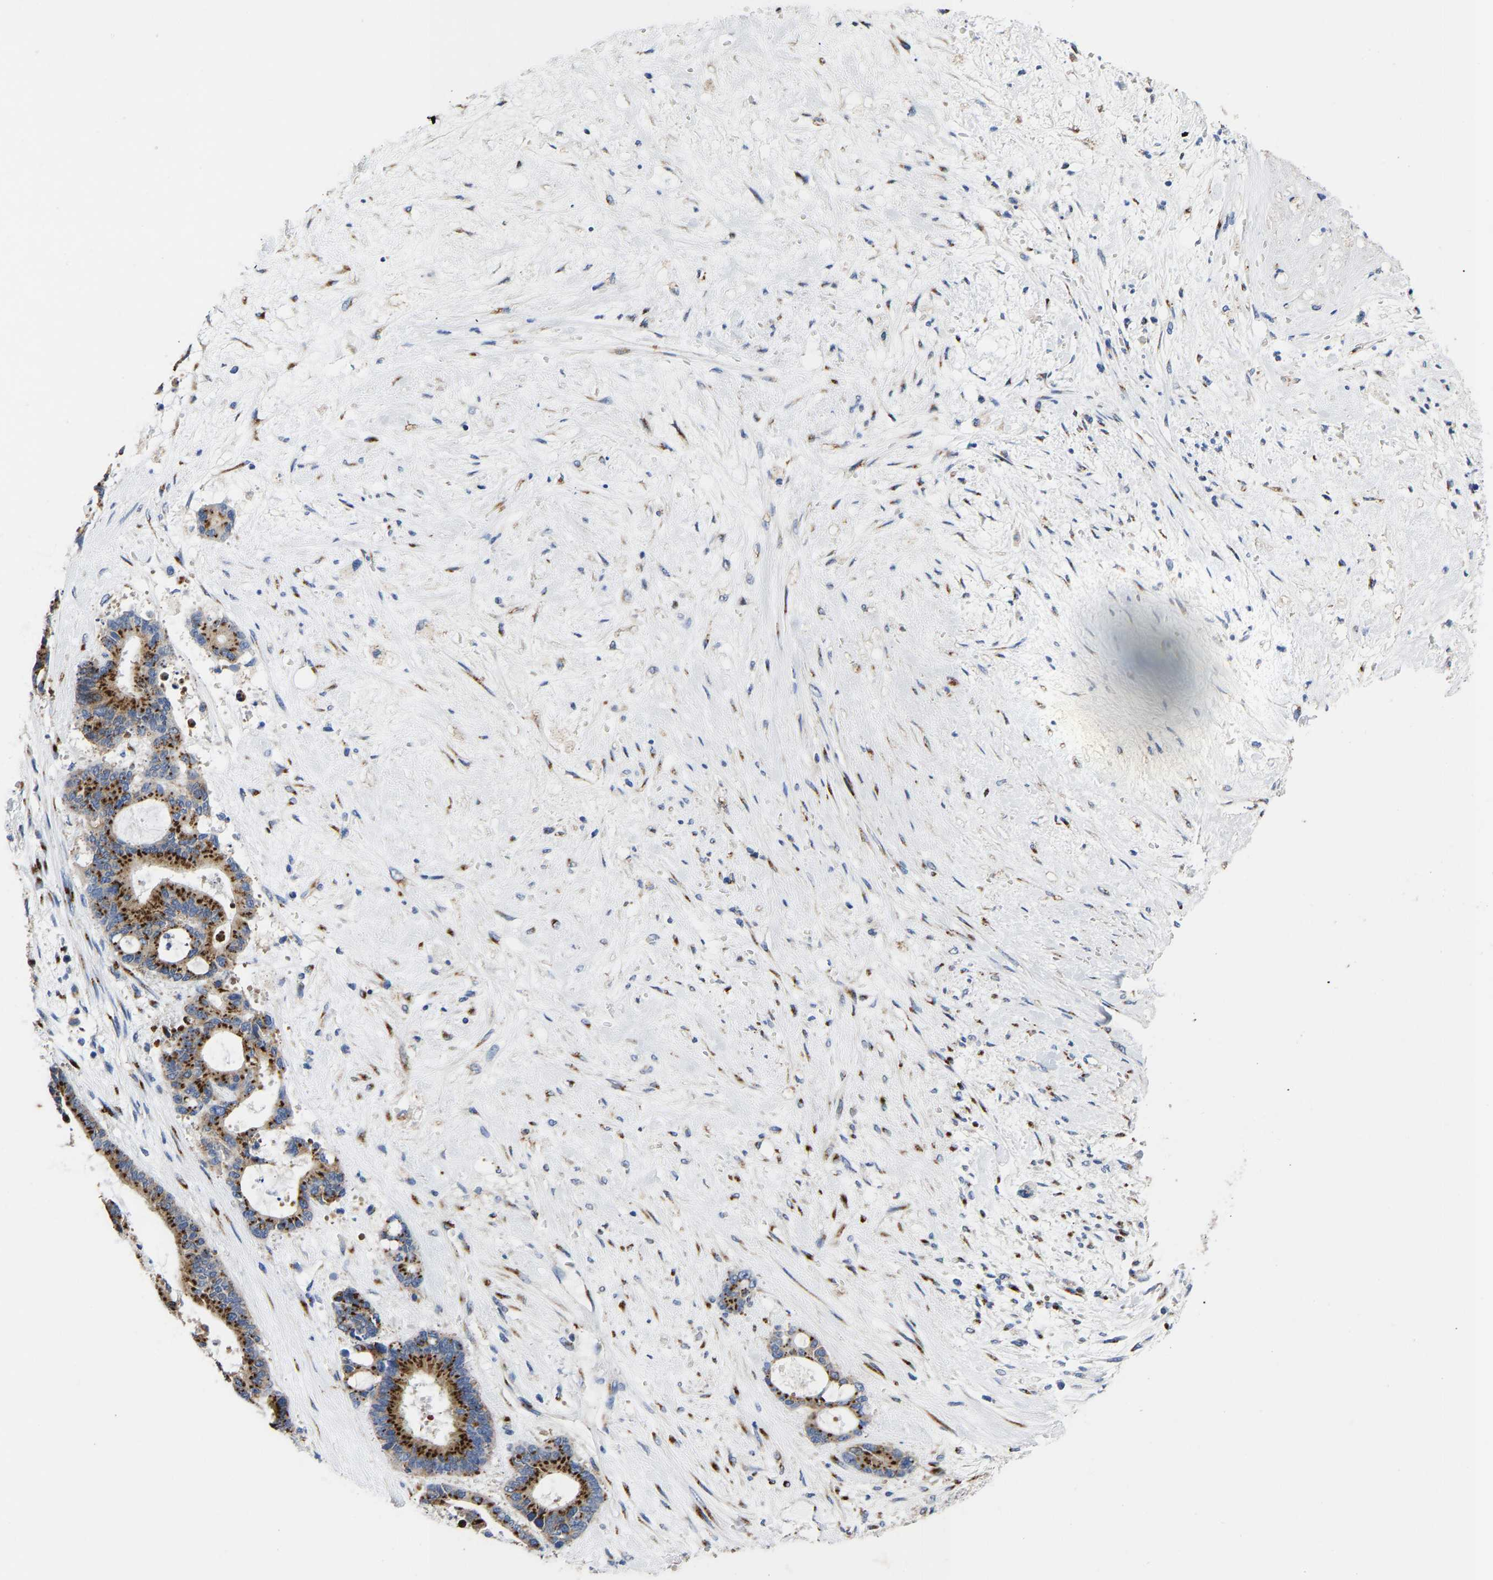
{"staining": {"intensity": "strong", "quantity": ">75%", "location": "cytoplasmic/membranous"}, "tissue": "liver cancer", "cell_type": "Tumor cells", "image_type": "cancer", "snomed": [{"axis": "morphology", "description": "Normal tissue, NOS"}, {"axis": "morphology", "description": "Cholangiocarcinoma"}, {"axis": "topography", "description": "Liver"}, {"axis": "topography", "description": "Peripheral nerve tissue"}], "caption": "This image shows immunohistochemistry staining of liver cancer (cholangiocarcinoma), with high strong cytoplasmic/membranous staining in about >75% of tumor cells.", "gene": "TMEM87A", "patient": {"sex": "female", "age": 73}}